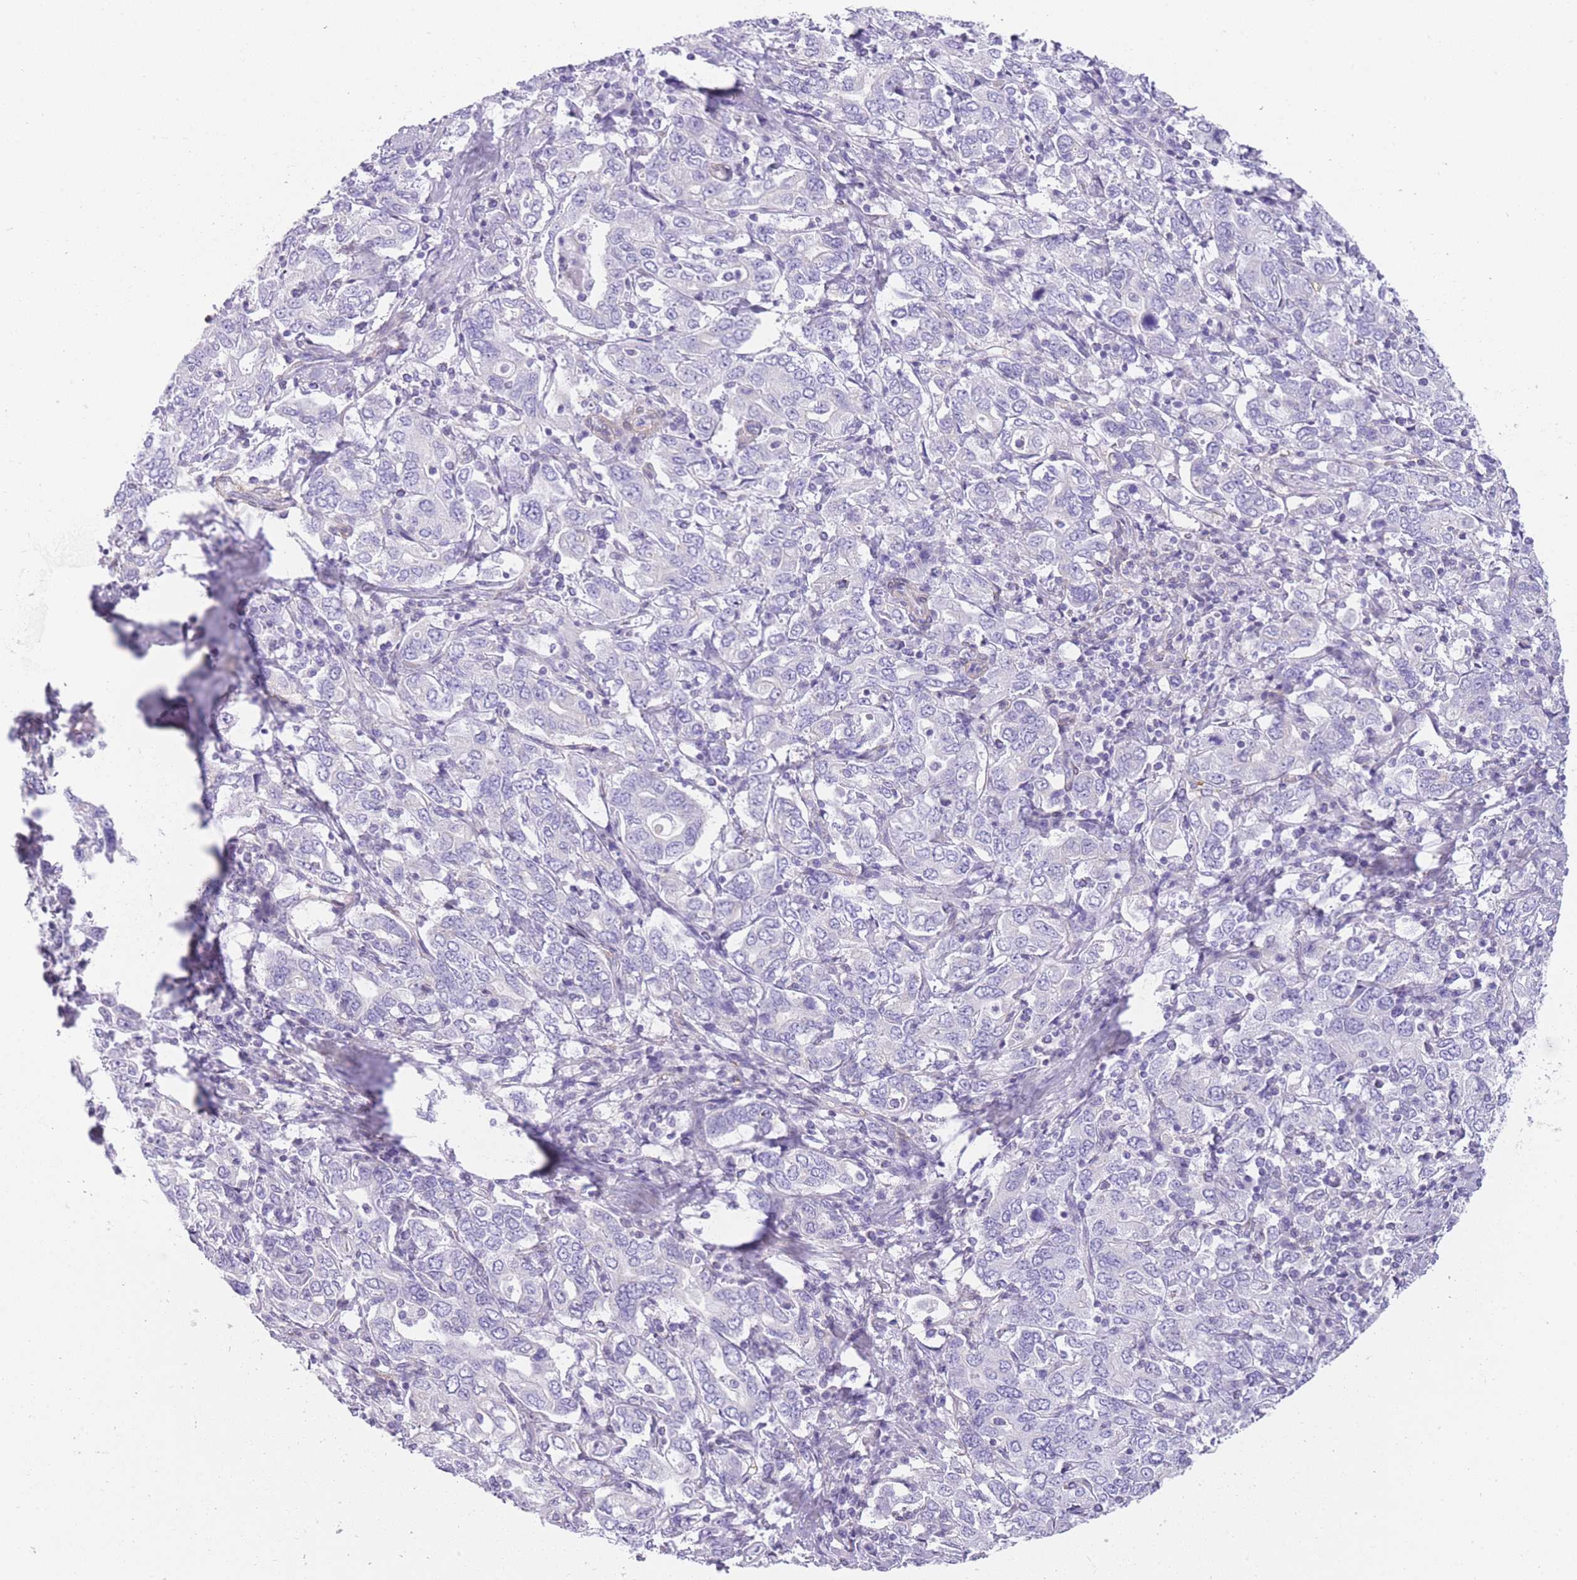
{"staining": {"intensity": "negative", "quantity": "none", "location": "none"}, "tissue": "stomach cancer", "cell_type": "Tumor cells", "image_type": "cancer", "snomed": [{"axis": "morphology", "description": "Adenocarcinoma, NOS"}, {"axis": "topography", "description": "Stomach, upper"}, {"axis": "topography", "description": "Stomach"}], "caption": "Human adenocarcinoma (stomach) stained for a protein using IHC reveals no staining in tumor cells.", "gene": "OR11H12", "patient": {"sex": "male", "age": 62}}